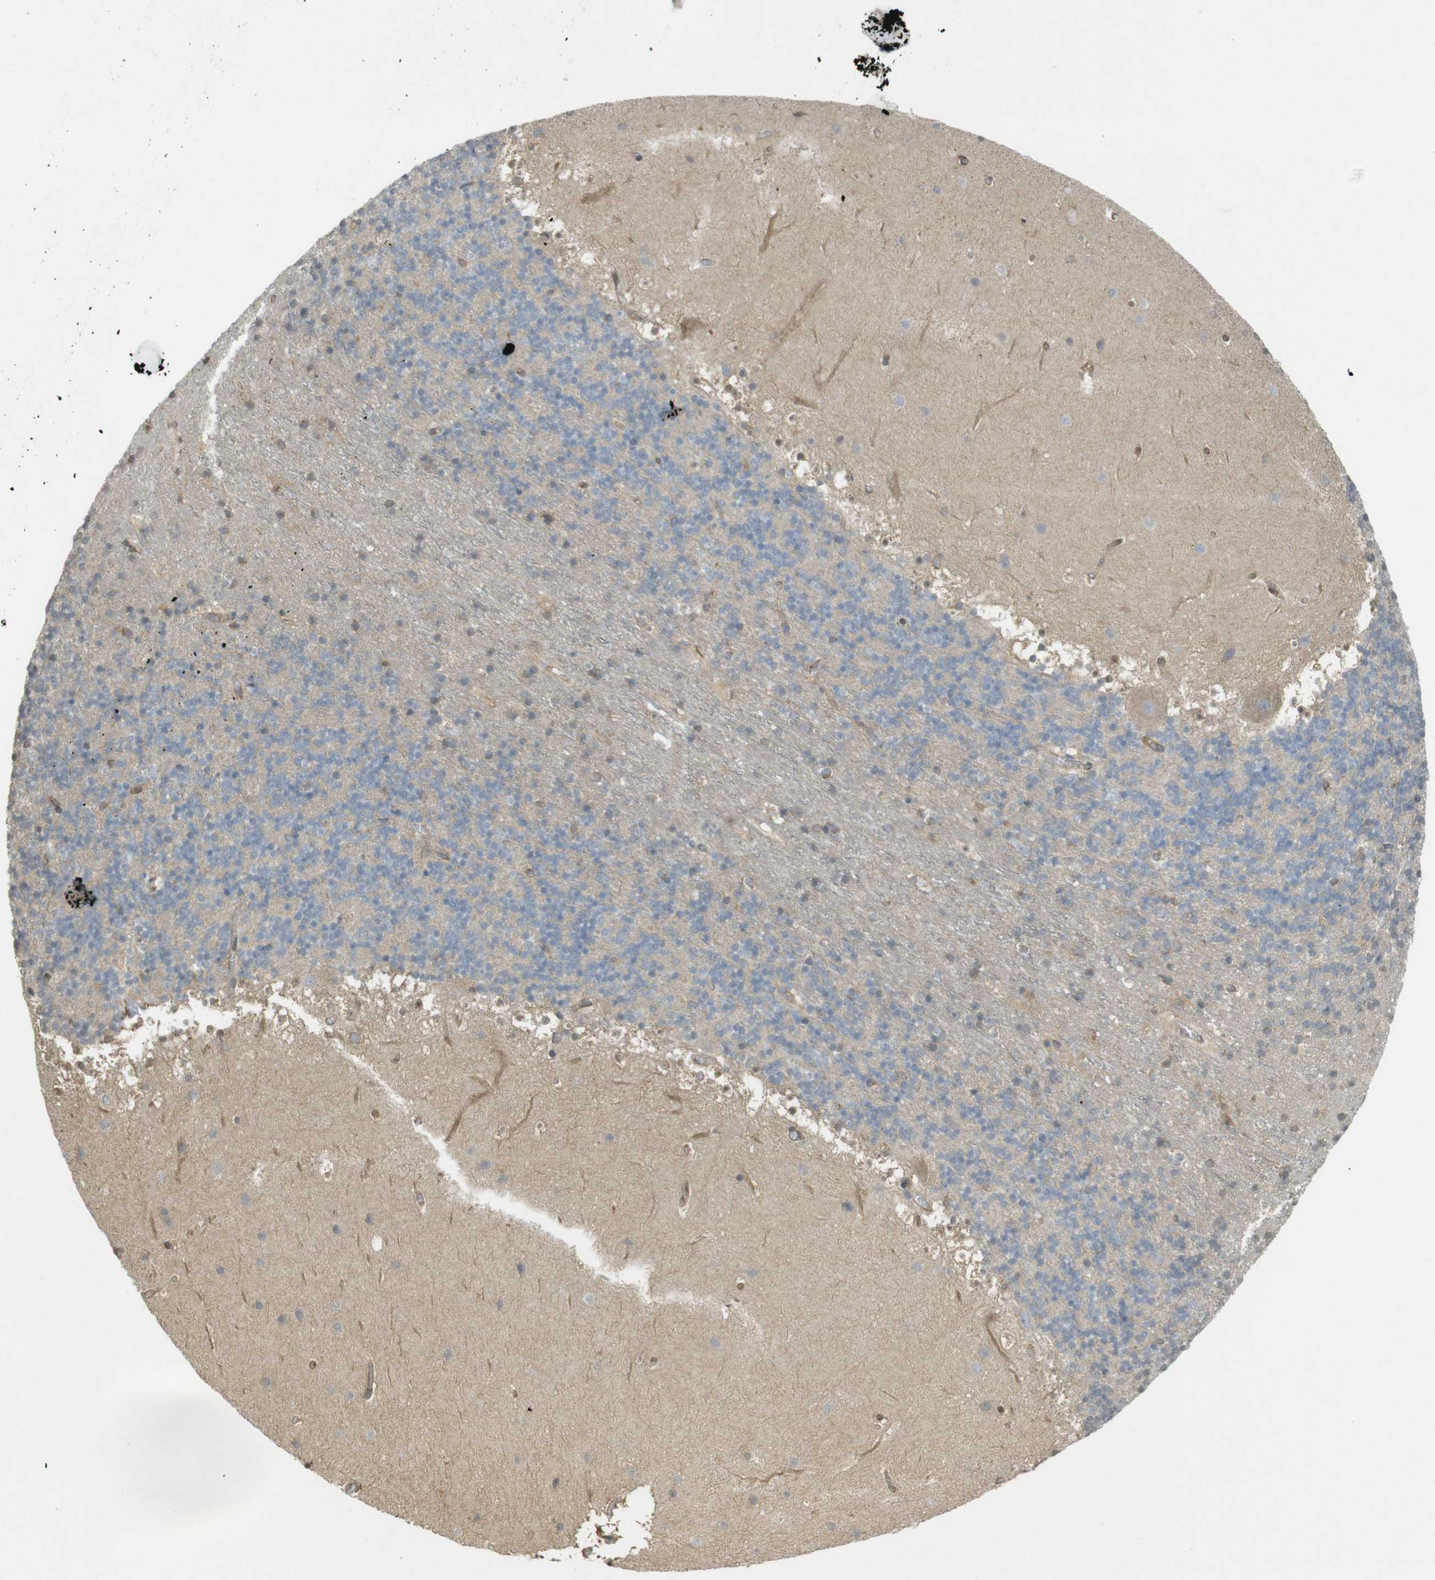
{"staining": {"intensity": "weak", "quantity": "<25%", "location": "cytoplasmic/membranous"}, "tissue": "cerebellum", "cell_type": "Cells in granular layer", "image_type": "normal", "snomed": [{"axis": "morphology", "description": "Normal tissue, NOS"}, {"axis": "topography", "description": "Cerebellum"}], "caption": "The IHC image has no significant positivity in cells in granular layer of cerebellum. (Stains: DAB immunohistochemistry (IHC) with hematoxylin counter stain, Microscopy: brightfield microscopy at high magnification).", "gene": "KIF5B", "patient": {"sex": "male", "age": 45}}